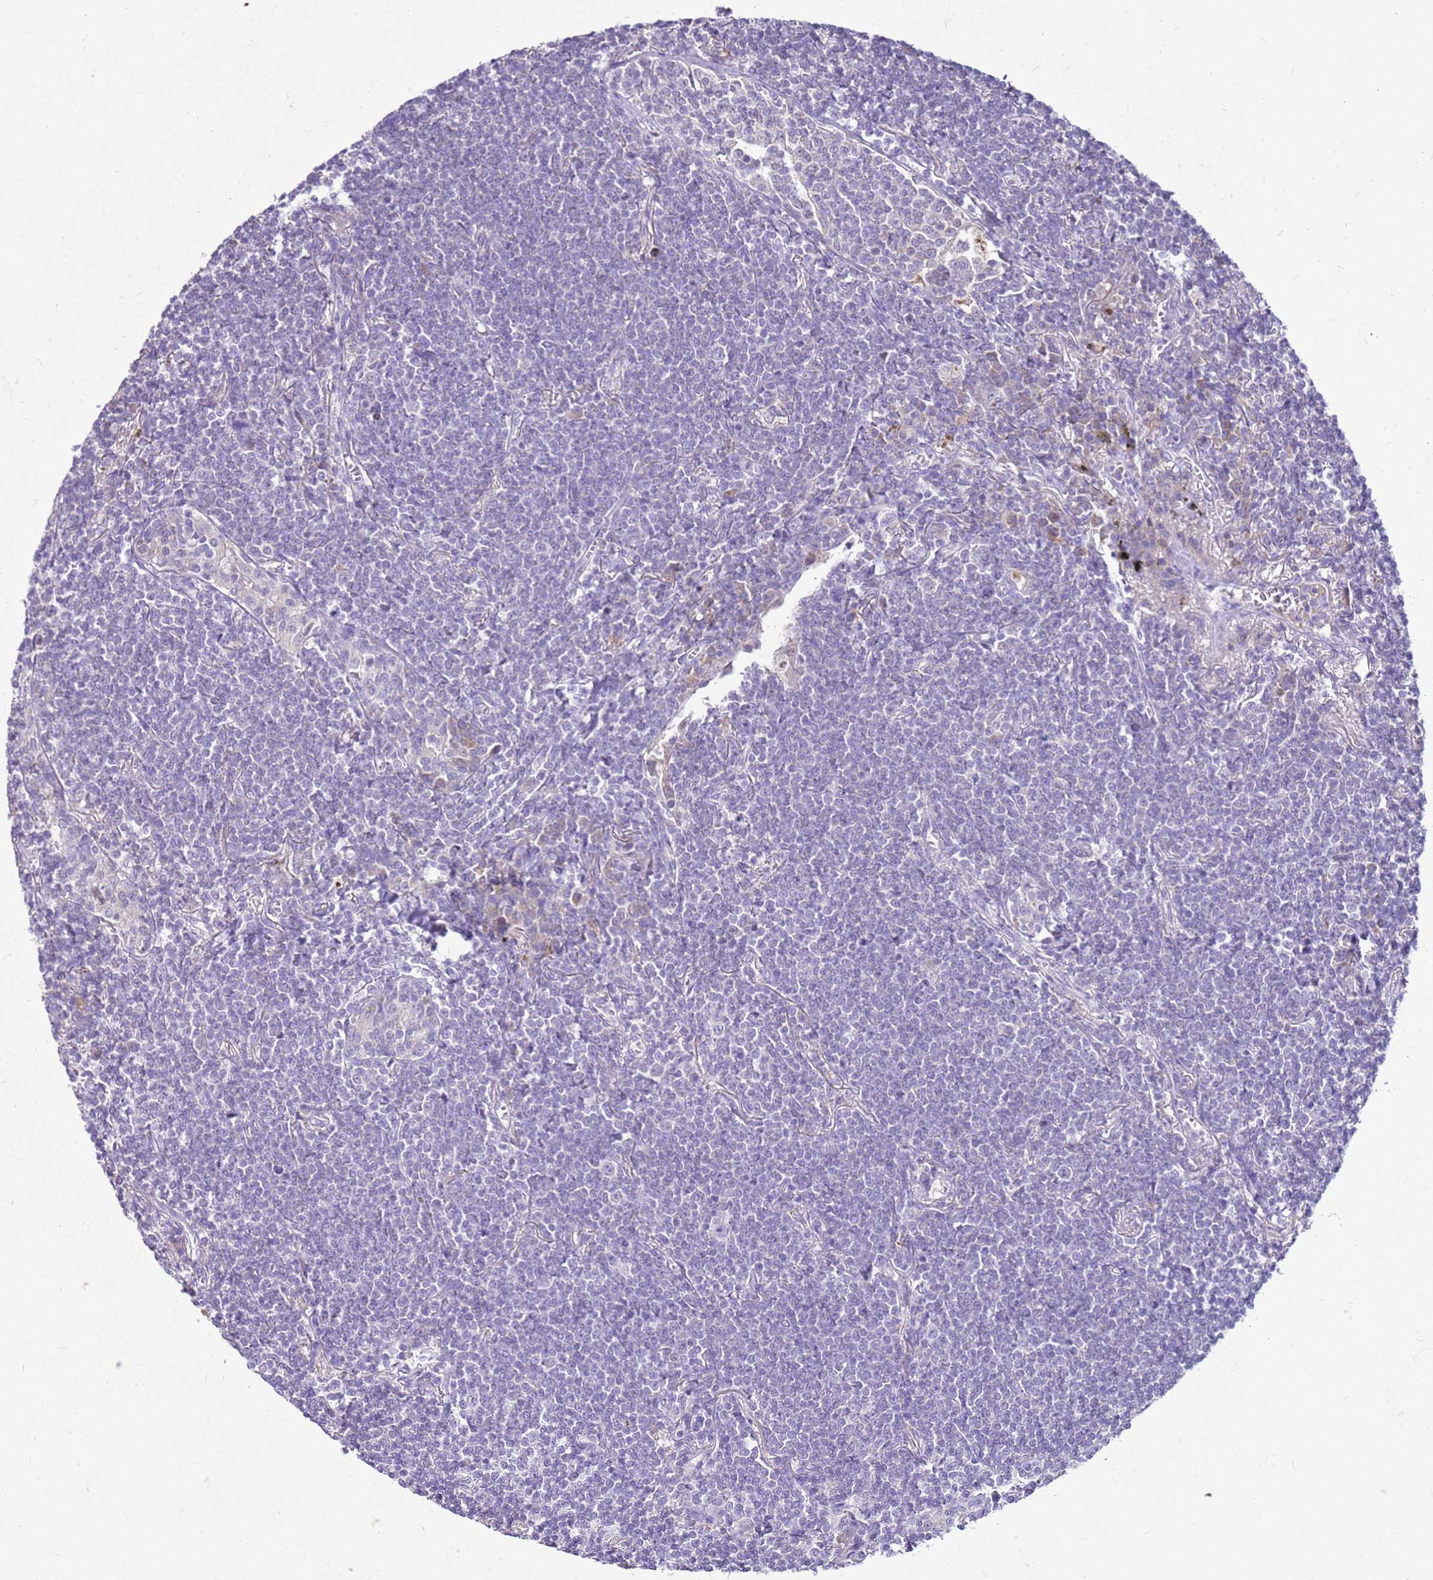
{"staining": {"intensity": "negative", "quantity": "none", "location": "none"}, "tissue": "lymphoma", "cell_type": "Tumor cells", "image_type": "cancer", "snomed": [{"axis": "morphology", "description": "Malignant lymphoma, non-Hodgkin's type, Low grade"}, {"axis": "topography", "description": "Lung"}], "caption": "Immunohistochemistry (IHC) photomicrograph of neoplastic tissue: lymphoma stained with DAB shows no significant protein expression in tumor cells.", "gene": "FABP2", "patient": {"sex": "female", "age": 71}}